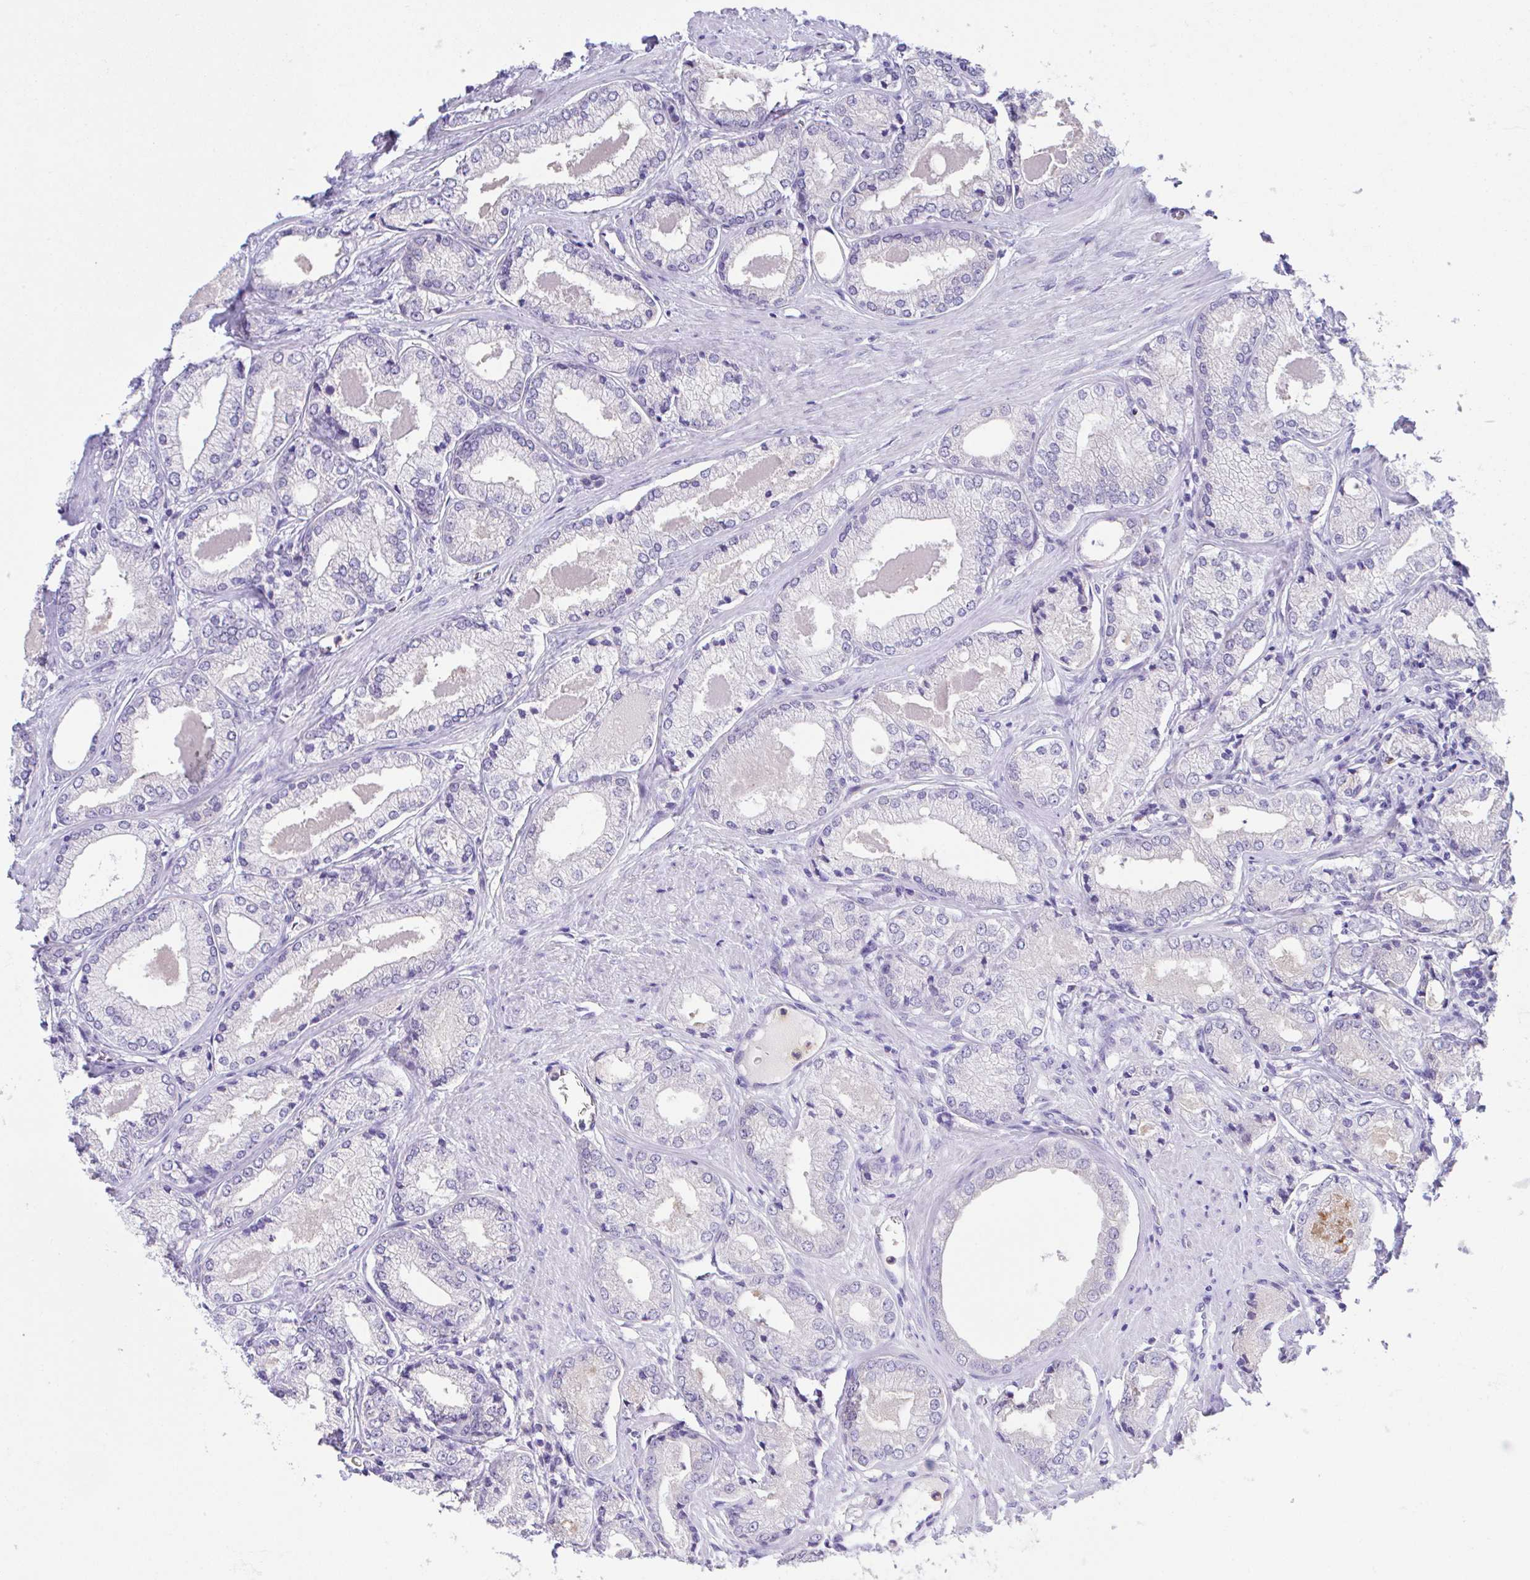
{"staining": {"intensity": "negative", "quantity": "none", "location": "none"}, "tissue": "prostate cancer", "cell_type": "Tumor cells", "image_type": "cancer", "snomed": [{"axis": "morphology", "description": "Adenocarcinoma, NOS"}, {"axis": "morphology", "description": "Adenocarcinoma, Low grade"}, {"axis": "topography", "description": "Prostate"}], "caption": "The photomicrograph displays no staining of tumor cells in prostate cancer (low-grade adenocarcinoma). (Immunohistochemistry, brightfield microscopy, high magnification).", "gene": "HOXB4", "patient": {"sex": "male", "age": 68}}